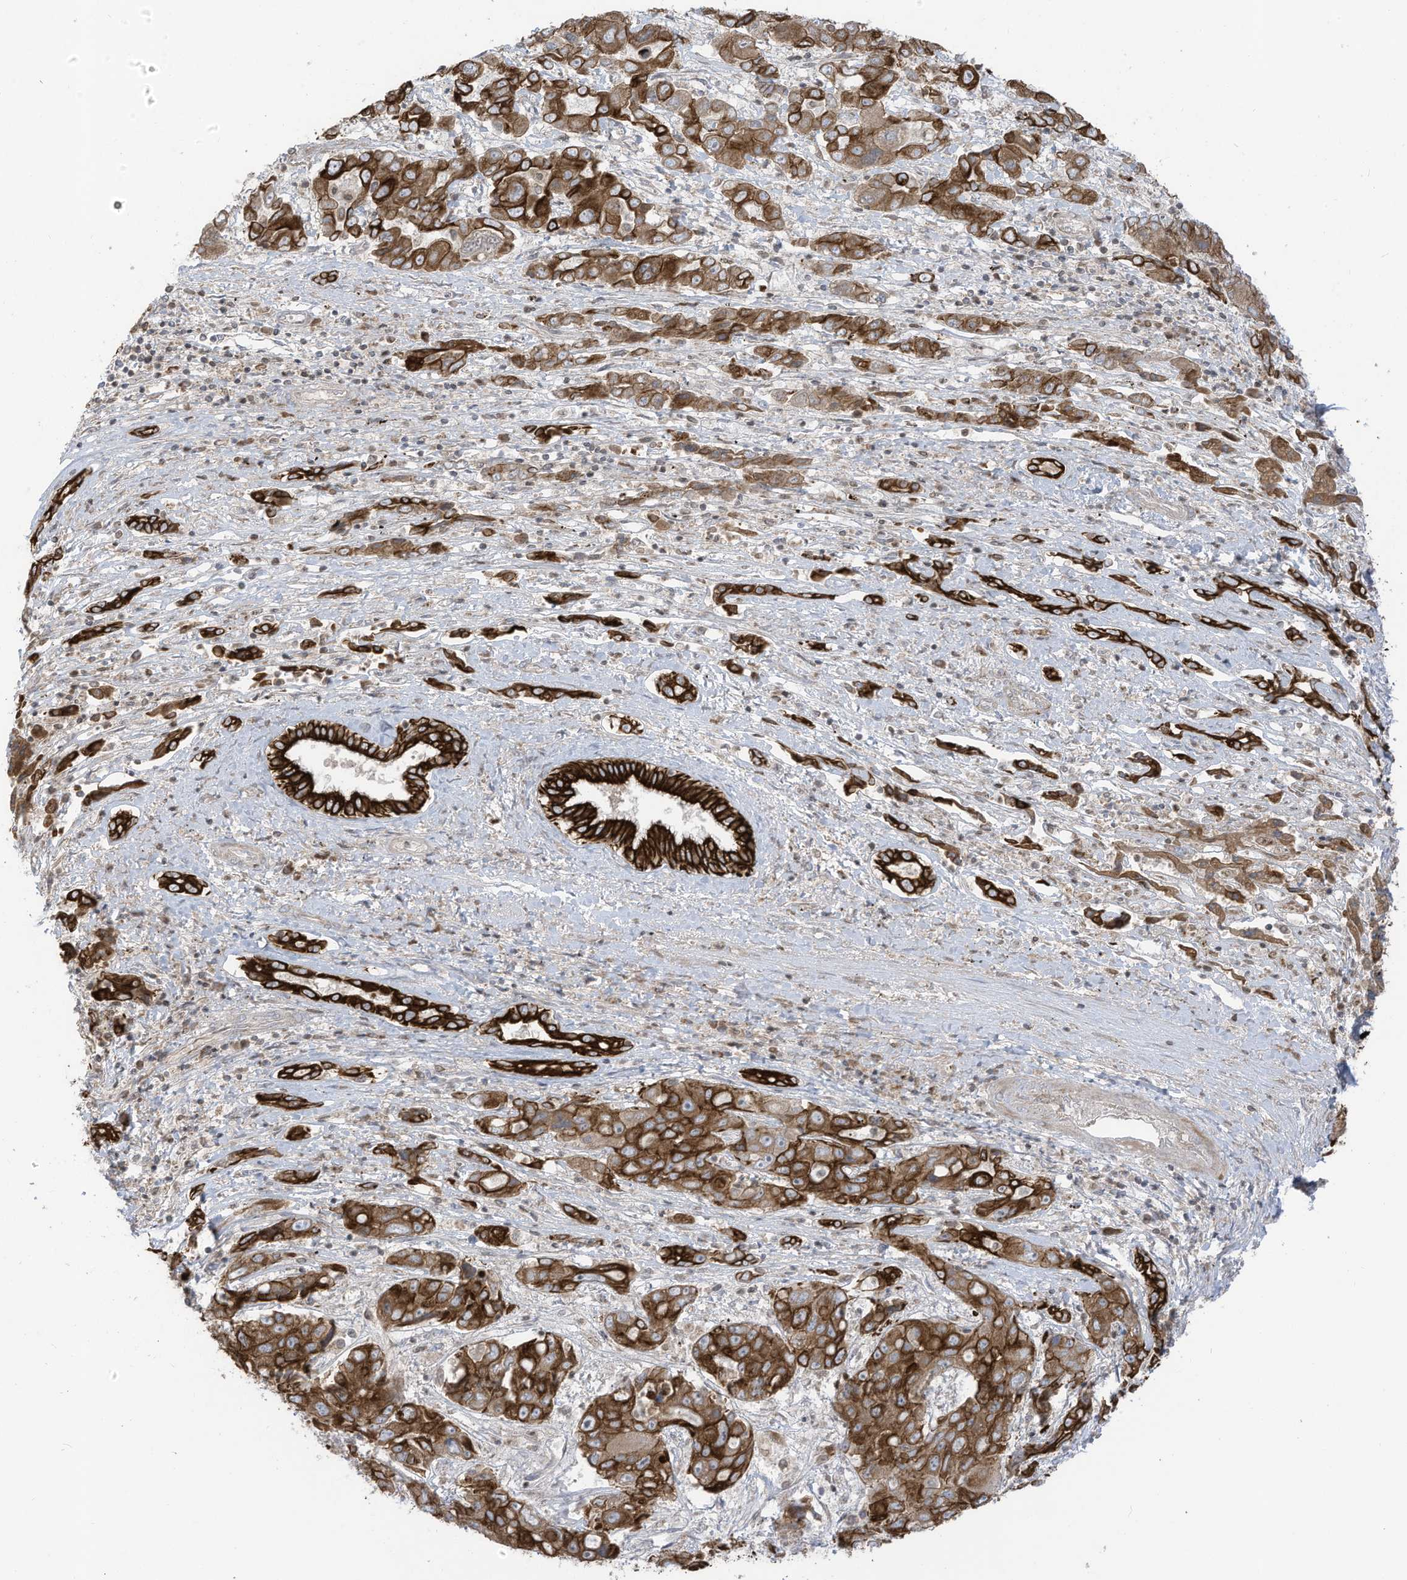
{"staining": {"intensity": "strong", "quantity": ">75%", "location": "cytoplasmic/membranous"}, "tissue": "liver cancer", "cell_type": "Tumor cells", "image_type": "cancer", "snomed": [{"axis": "morphology", "description": "Cholangiocarcinoma"}, {"axis": "topography", "description": "Liver"}], "caption": "Strong cytoplasmic/membranous protein staining is present in approximately >75% of tumor cells in liver cholangiocarcinoma.", "gene": "CGAS", "patient": {"sex": "male", "age": 67}}